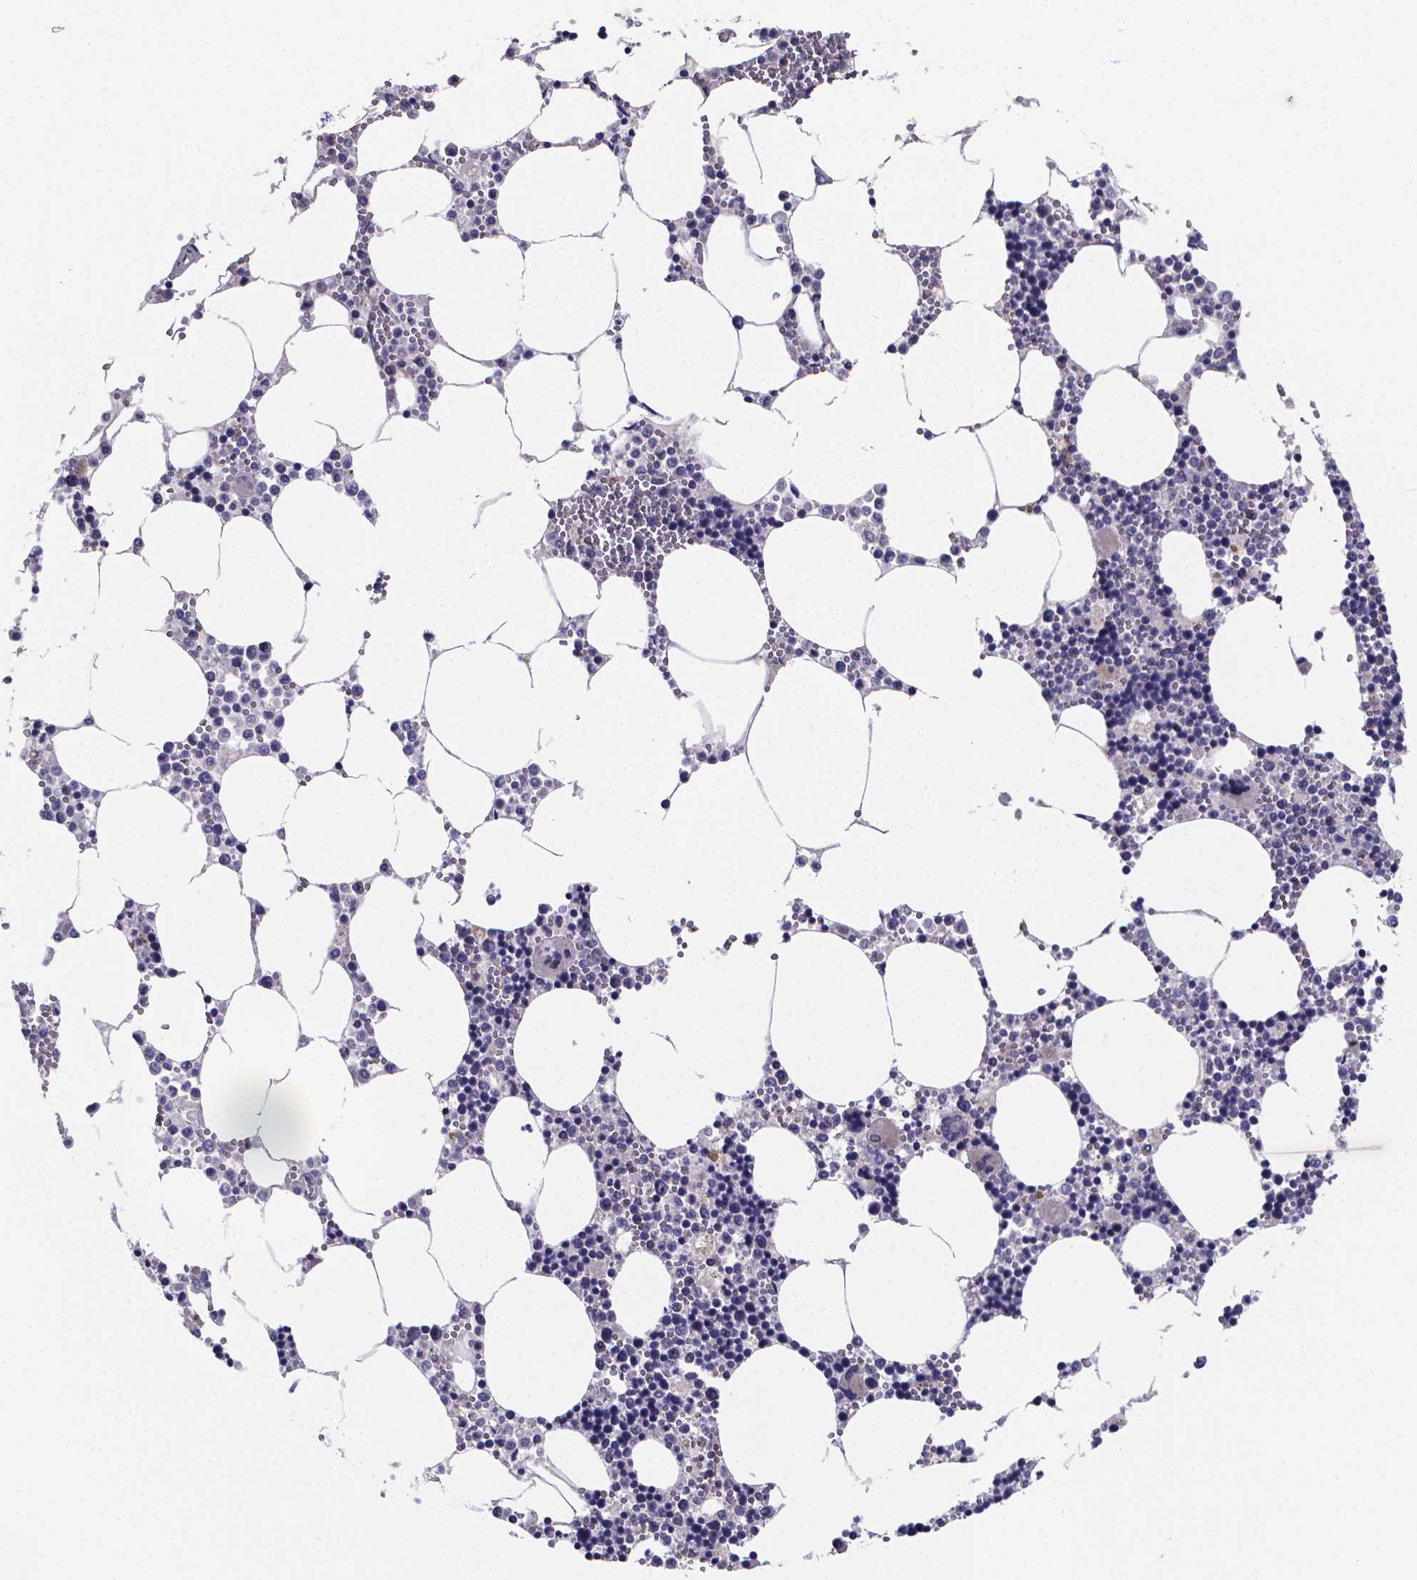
{"staining": {"intensity": "negative", "quantity": "none", "location": "none"}, "tissue": "bone marrow", "cell_type": "Hematopoietic cells", "image_type": "normal", "snomed": [{"axis": "morphology", "description": "Normal tissue, NOS"}, {"axis": "topography", "description": "Bone marrow"}], "caption": "Immunohistochemistry photomicrograph of benign human bone marrow stained for a protein (brown), which reveals no positivity in hematopoietic cells. Brightfield microscopy of immunohistochemistry (IHC) stained with DAB (3,3'-diaminobenzidine) (brown) and hematoxylin (blue), captured at high magnification.", "gene": "SFRP4", "patient": {"sex": "male", "age": 54}}